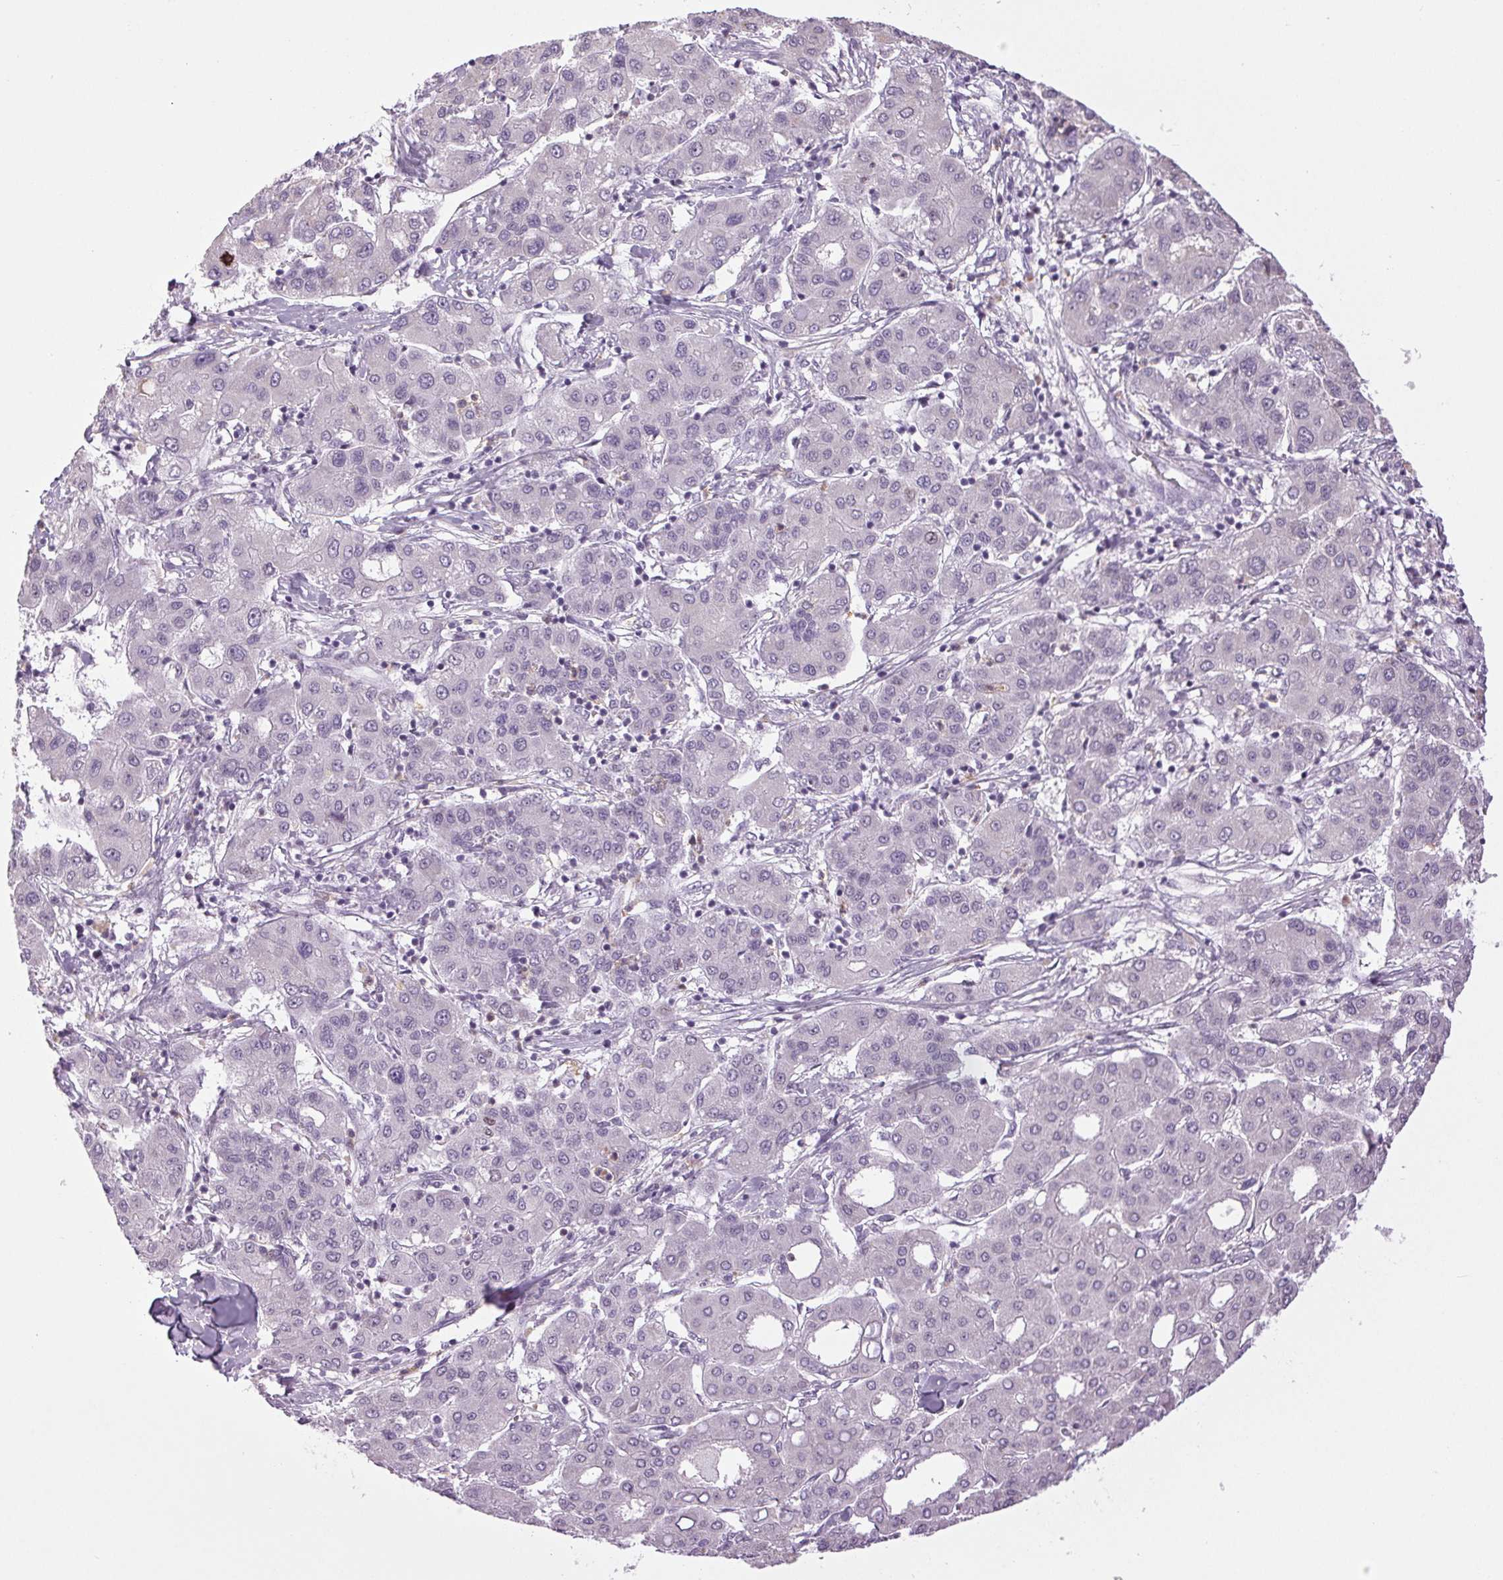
{"staining": {"intensity": "negative", "quantity": "none", "location": "none"}, "tissue": "liver cancer", "cell_type": "Tumor cells", "image_type": "cancer", "snomed": [{"axis": "morphology", "description": "Carcinoma, Hepatocellular, NOS"}, {"axis": "topography", "description": "Liver"}], "caption": "Tumor cells show no significant staining in liver cancer.", "gene": "SMIM6", "patient": {"sex": "male", "age": 65}}